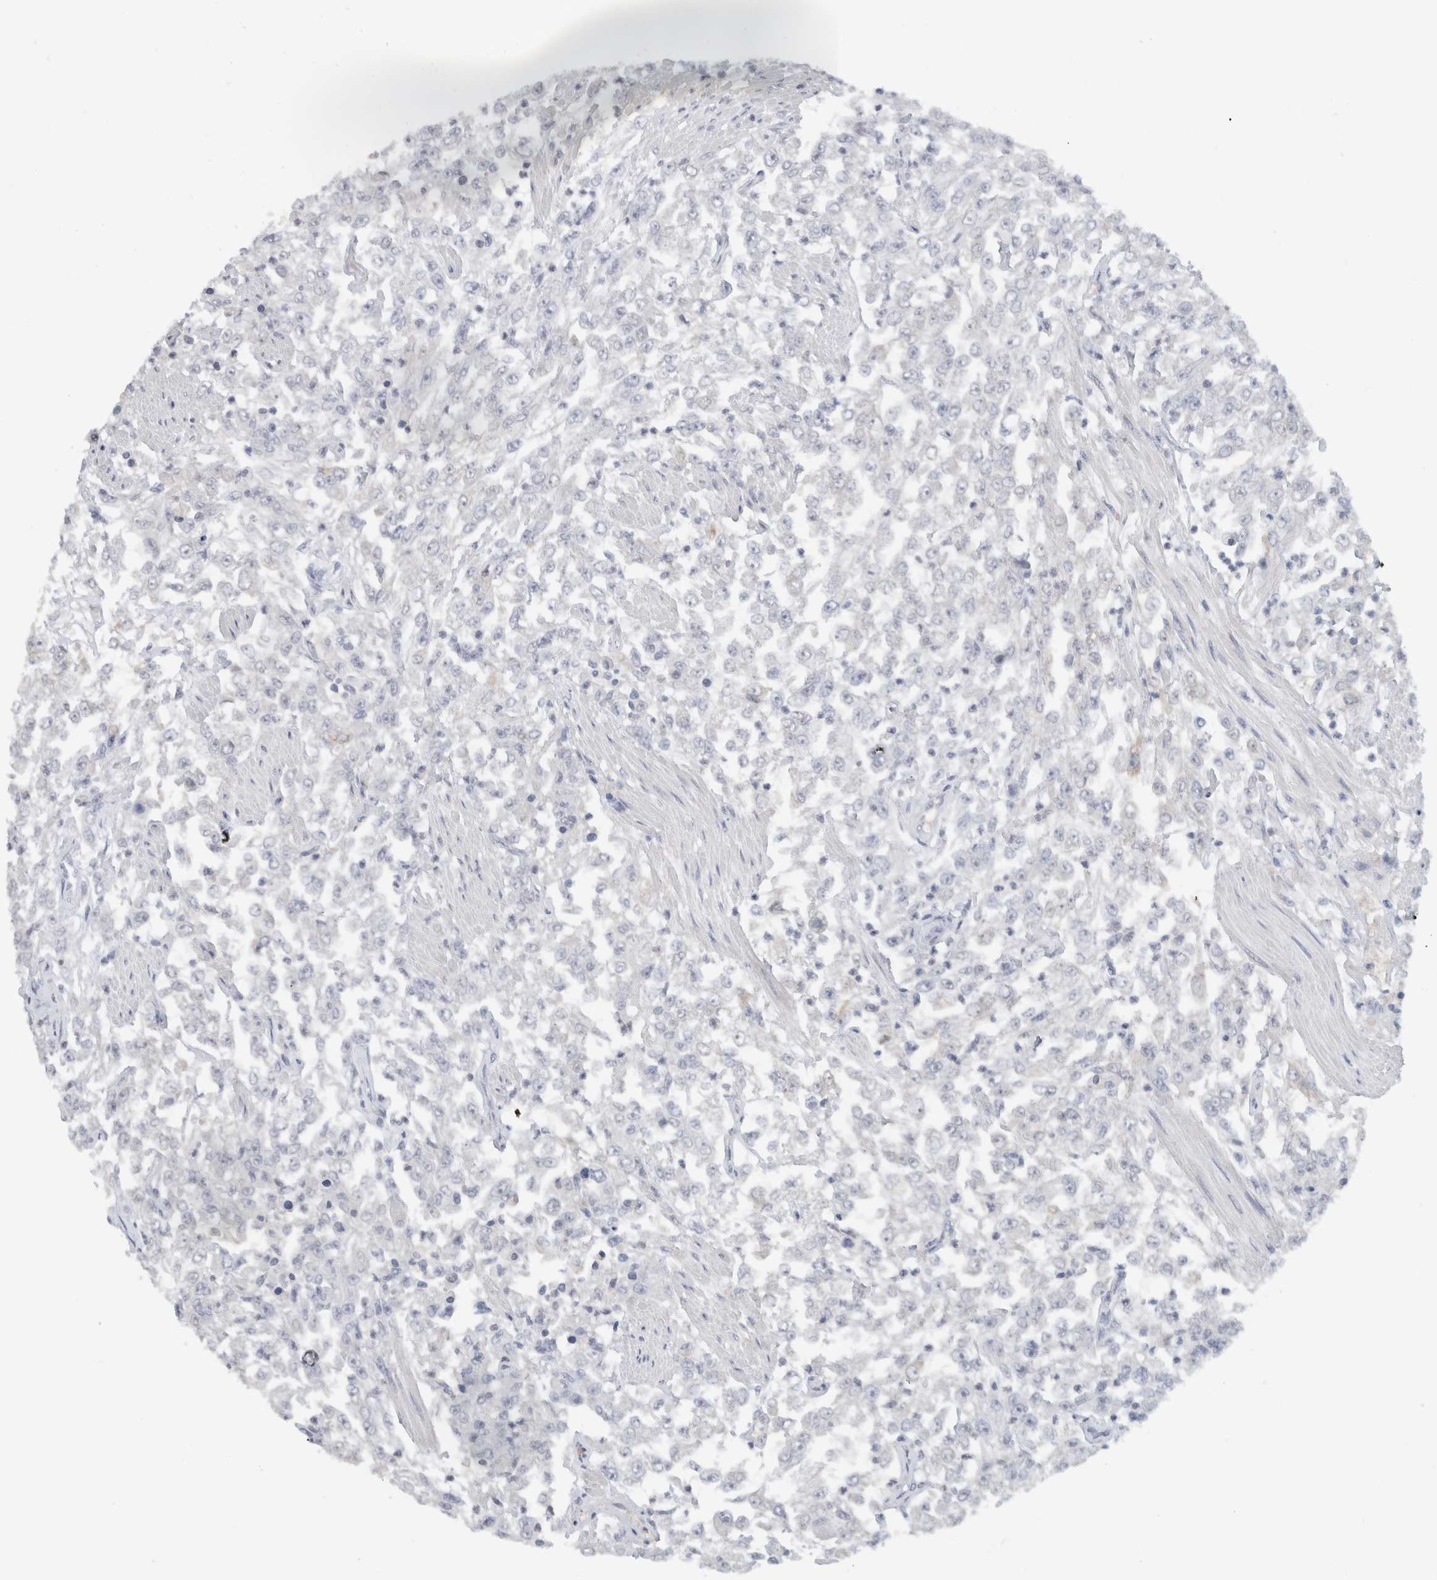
{"staining": {"intensity": "negative", "quantity": "none", "location": "none"}, "tissue": "urothelial cancer", "cell_type": "Tumor cells", "image_type": "cancer", "snomed": [{"axis": "morphology", "description": "Urothelial carcinoma, High grade"}, {"axis": "topography", "description": "Urinary bladder"}], "caption": "Urothelial cancer stained for a protein using immunohistochemistry shows no staining tumor cells.", "gene": "FMR1NB", "patient": {"sex": "male", "age": 46}}